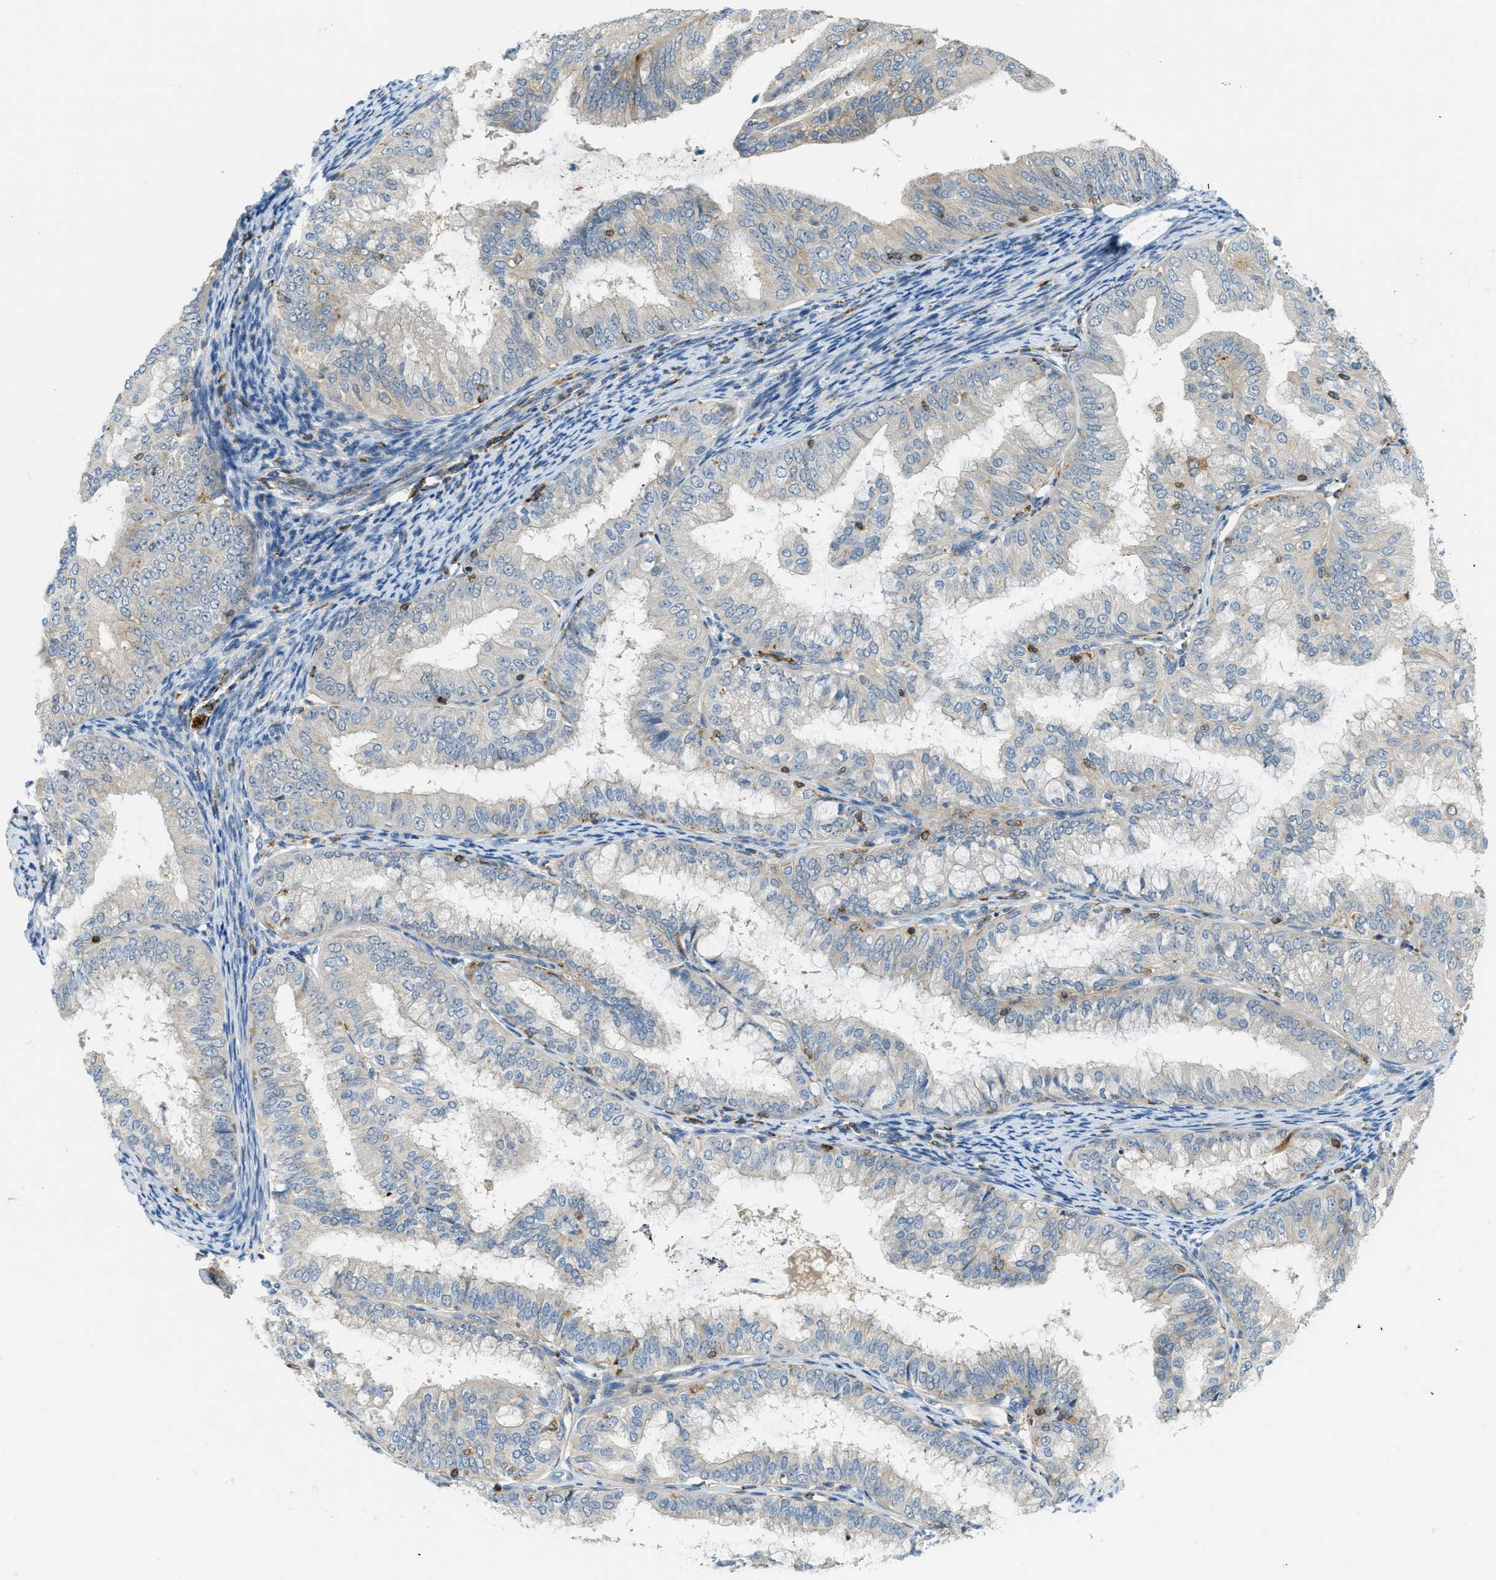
{"staining": {"intensity": "weak", "quantity": "<25%", "location": "cytoplasmic/membranous"}, "tissue": "endometrial cancer", "cell_type": "Tumor cells", "image_type": "cancer", "snomed": [{"axis": "morphology", "description": "Adenocarcinoma, NOS"}, {"axis": "topography", "description": "Endometrium"}], "caption": "High power microscopy histopathology image of an immunohistochemistry image of adenocarcinoma (endometrial), revealing no significant staining in tumor cells.", "gene": "PLBD2", "patient": {"sex": "female", "age": 63}}